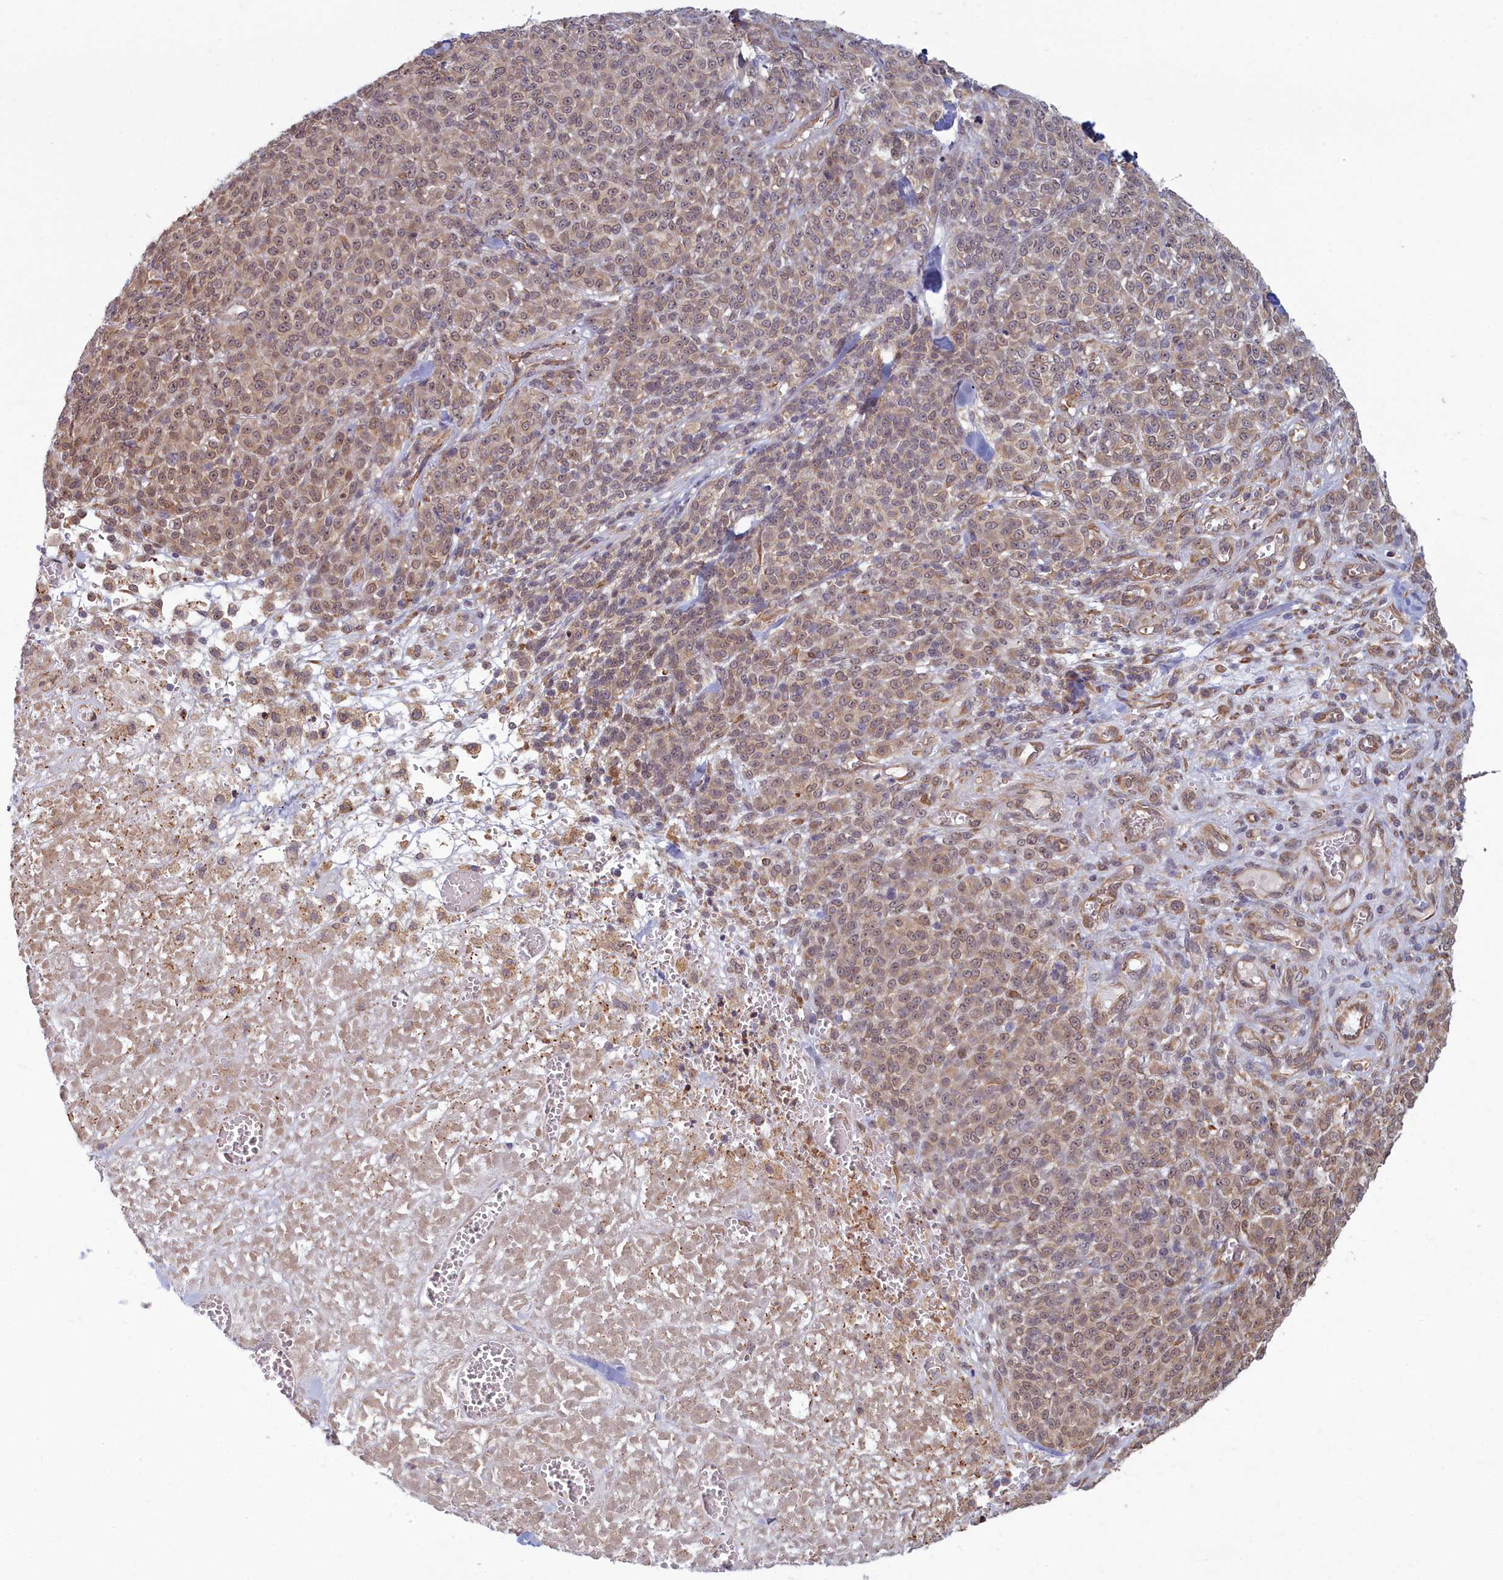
{"staining": {"intensity": "moderate", "quantity": ">75%", "location": "nuclear"}, "tissue": "melanoma", "cell_type": "Tumor cells", "image_type": "cancer", "snomed": [{"axis": "morphology", "description": "Normal tissue, NOS"}, {"axis": "morphology", "description": "Malignant melanoma, NOS"}, {"axis": "topography", "description": "Skin"}], "caption": "The immunohistochemical stain highlights moderate nuclear expression in tumor cells of melanoma tissue.", "gene": "MAK16", "patient": {"sex": "female", "age": 34}}